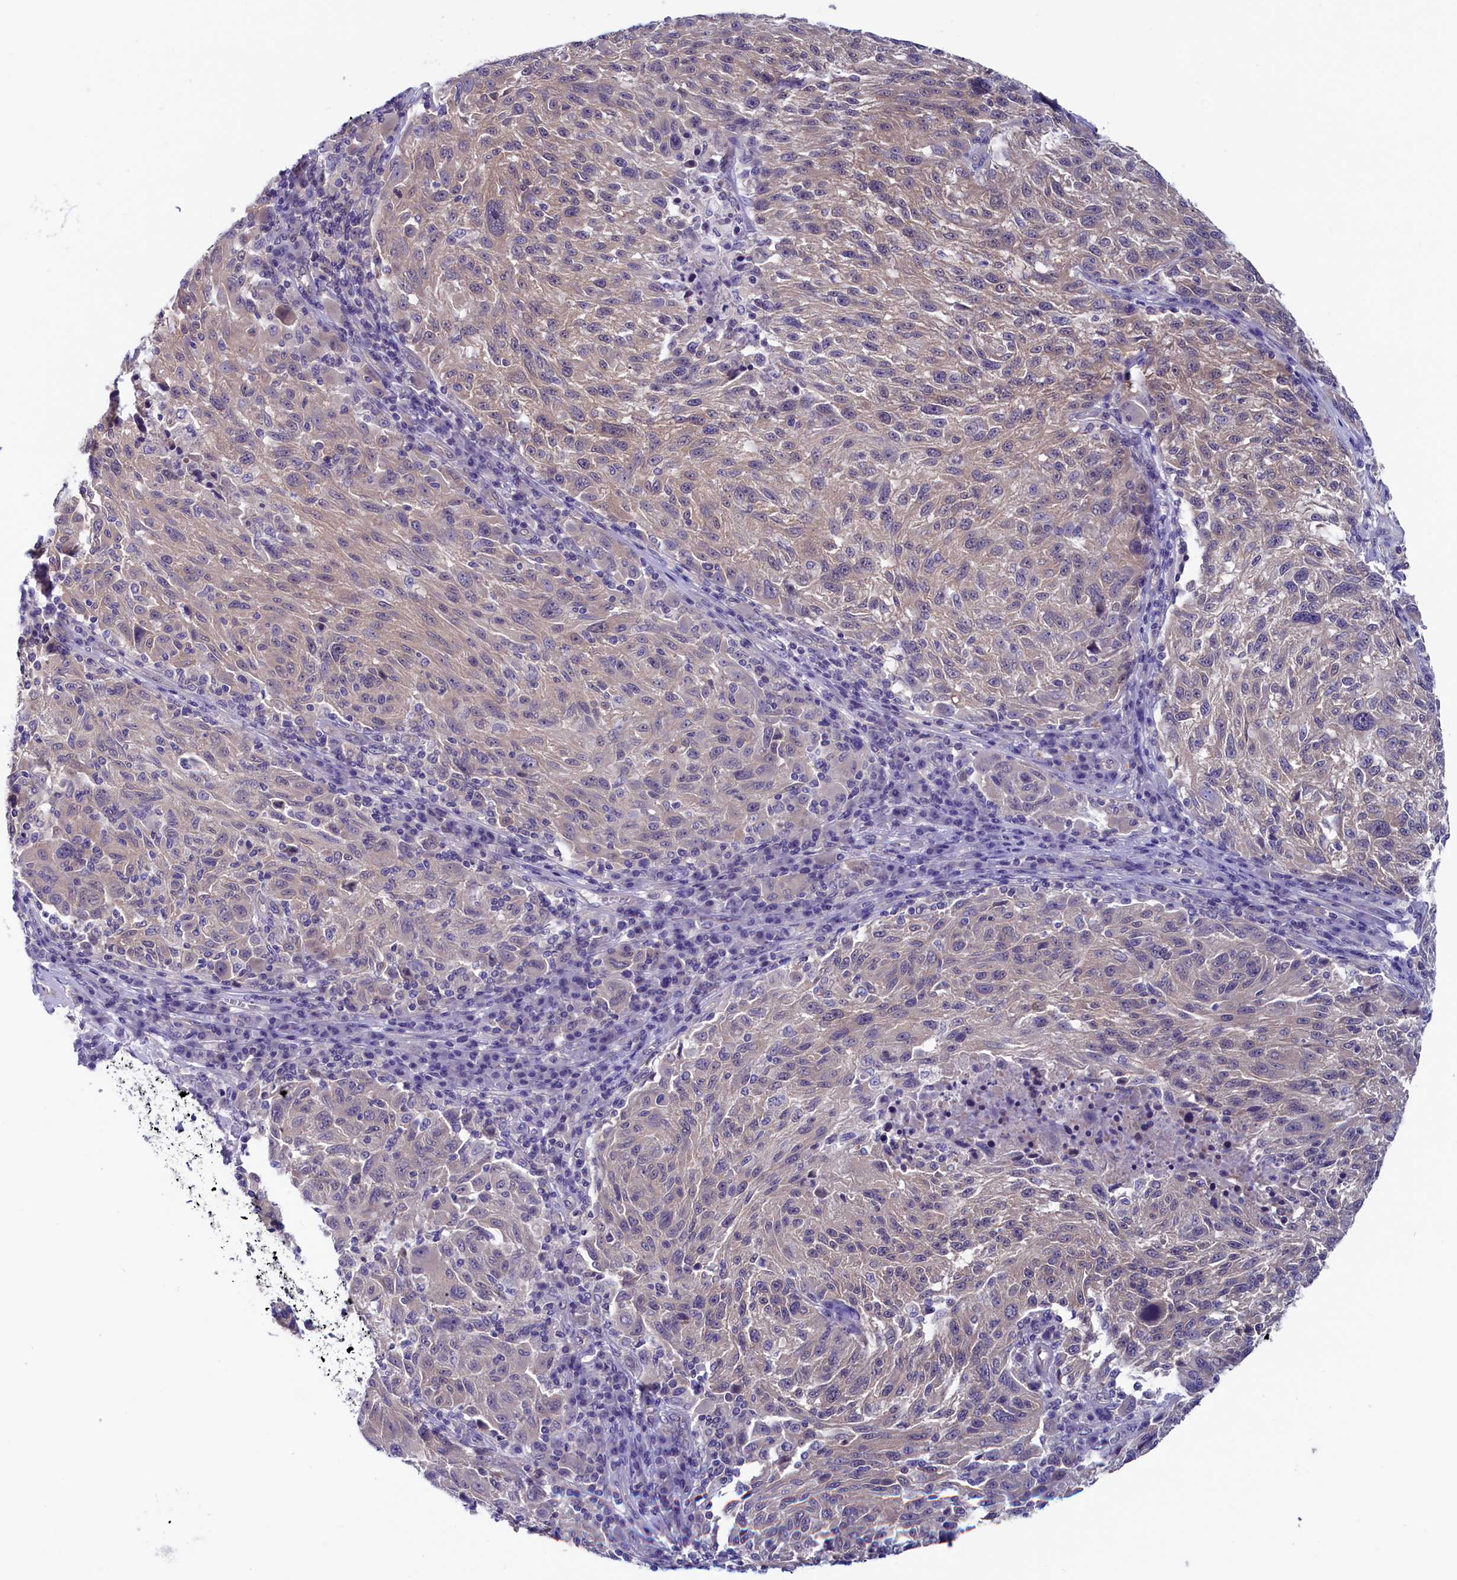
{"staining": {"intensity": "weak", "quantity": "<25%", "location": "cytoplasmic/membranous"}, "tissue": "melanoma", "cell_type": "Tumor cells", "image_type": "cancer", "snomed": [{"axis": "morphology", "description": "Malignant melanoma, NOS"}, {"axis": "topography", "description": "Skin"}], "caption": "Immunohistochemistry (IHC) of melanoma shows no staining in tumor cells. (IHC, brightfield microscopy, high magnification).", "gene": "CIAPIN1", "patient": {"sex": "male", "age": 53}}